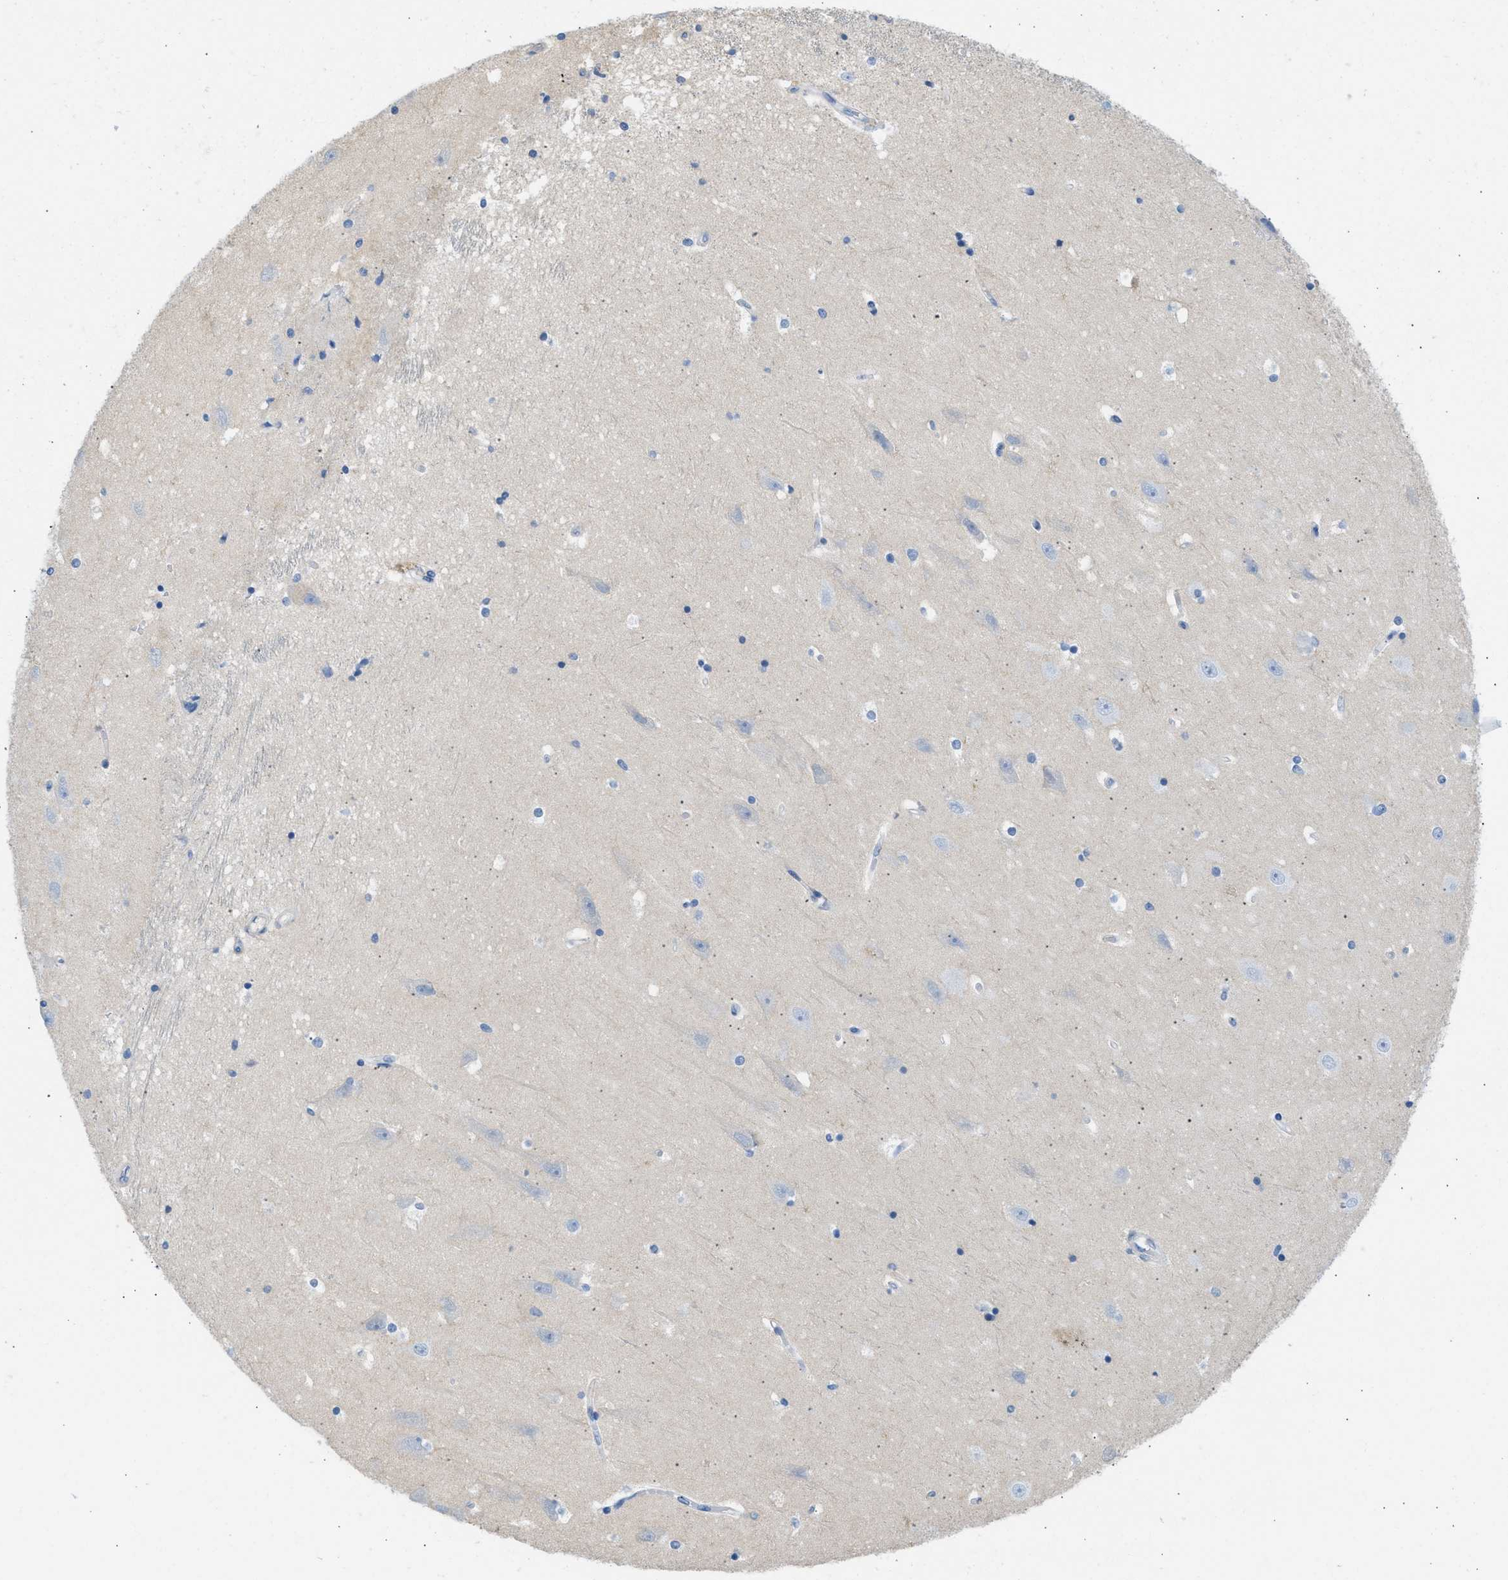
{"staining": {"intensity": "negative", "quantity": "none", "location": "none"}, "tissue": "hippocampus", "cell_type": "Glial cells", "image_type": "normal", "snomed": [{"axis": "morphology", "description": "Normal tissue, NOS"}, {"axis": "topography", "description": "Hippocampus"}], "caption": "Histopathology image shows no significant protein positivity in glial cells of unremarkable hippocampus.", "gene": "SPAM1", "patient": {"sex": "male", "age": 45}}